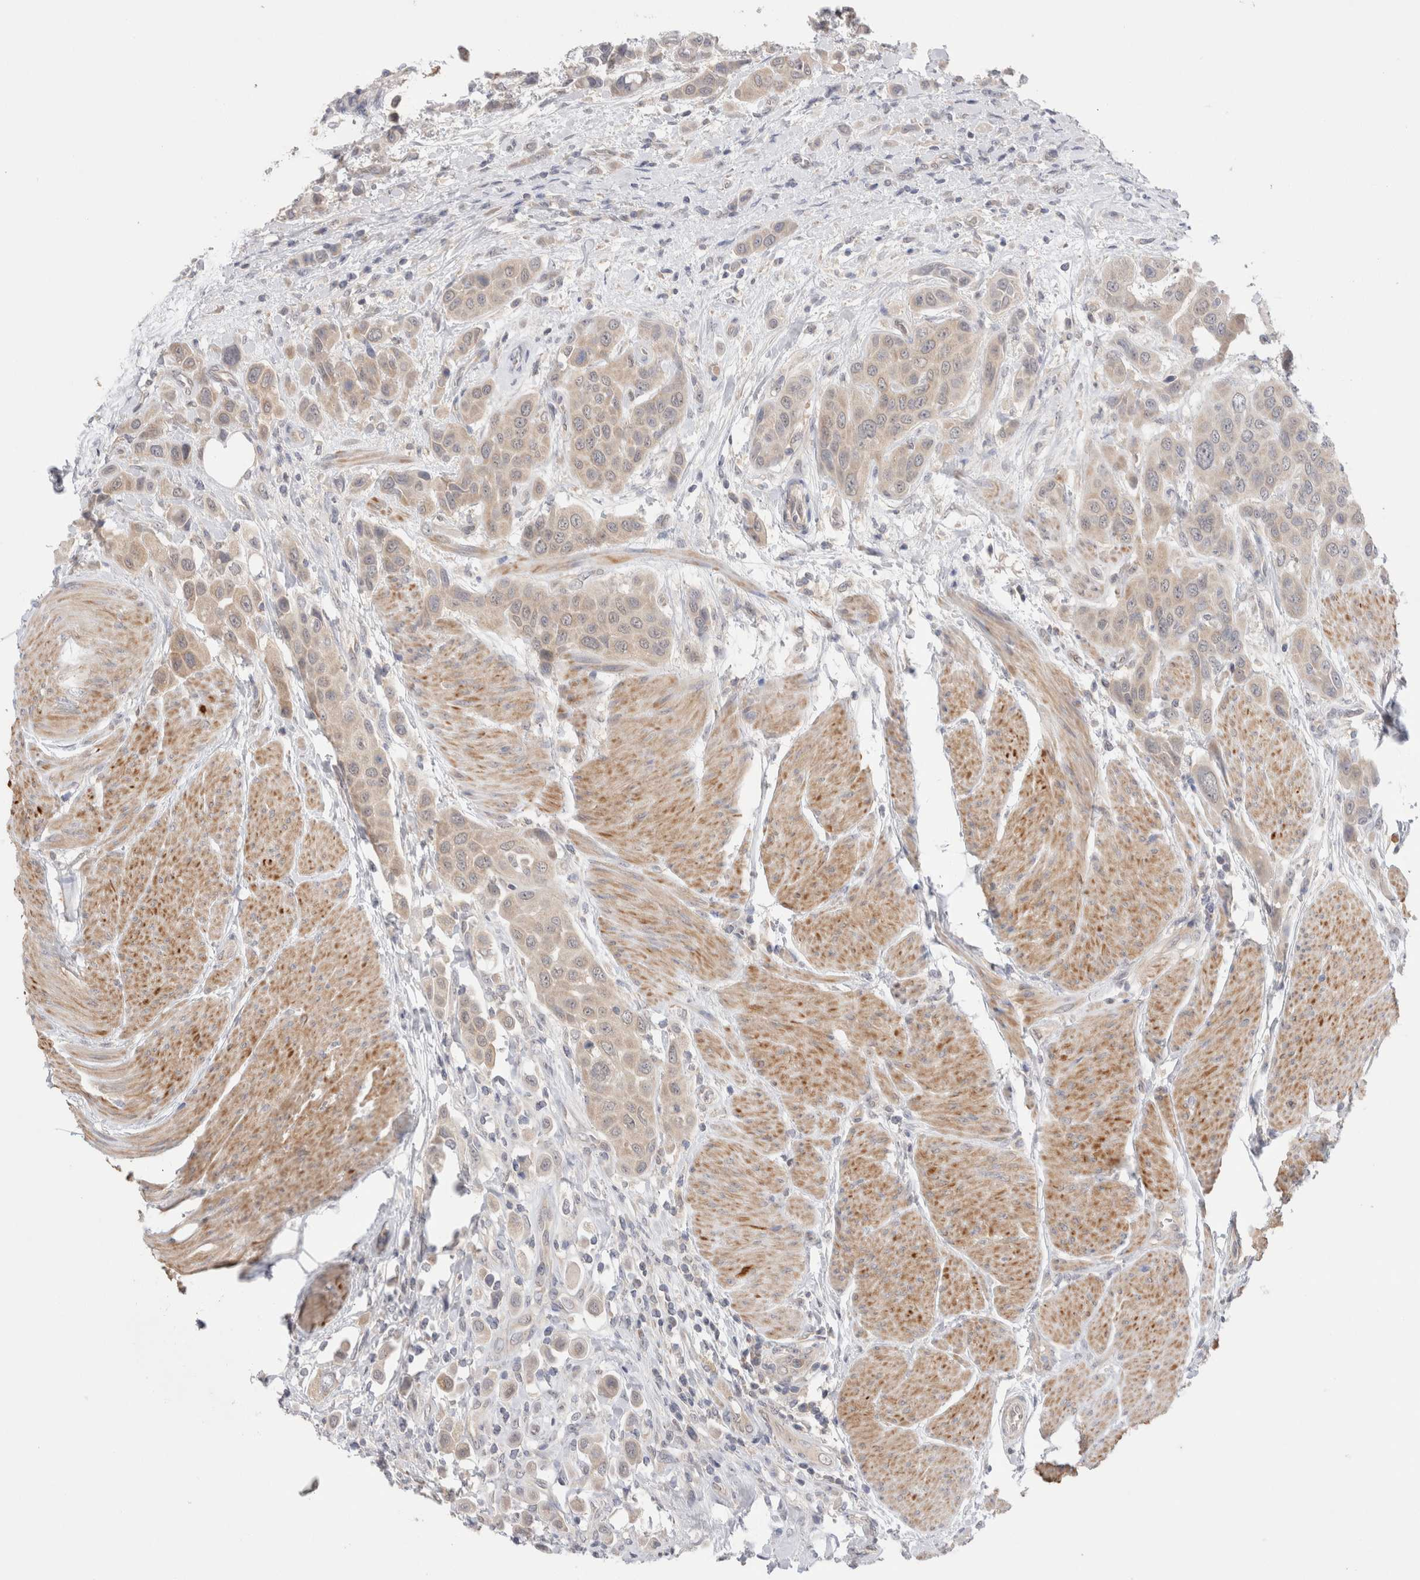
{"staining": {"intensity": "weak", "quantity": ">75%", "location": "cytoplasmic/membranous"}, "tissue": "urothelial cancer", "cell_type": "Tumor cells", "image_type": "cancer", "snomed": [{"axis": "morphology", "description": "Urothelial carcinoma, High grade"}, {"axis": "topography", "description": "Urinary bladder"}], "caption": "High-power microscopy captured an immunohistochemistry (IHC) image of urothelial cancer, revealing weak cytoplasmic/membranous expression in about >75% of tumor cells. The staining was performed using DAB, with brown indicating positive protein expression. Nuclei are stained blue with hematoxylin.", "gene": "NDOR1", "patient": {"sex": "male", "age": 50}}